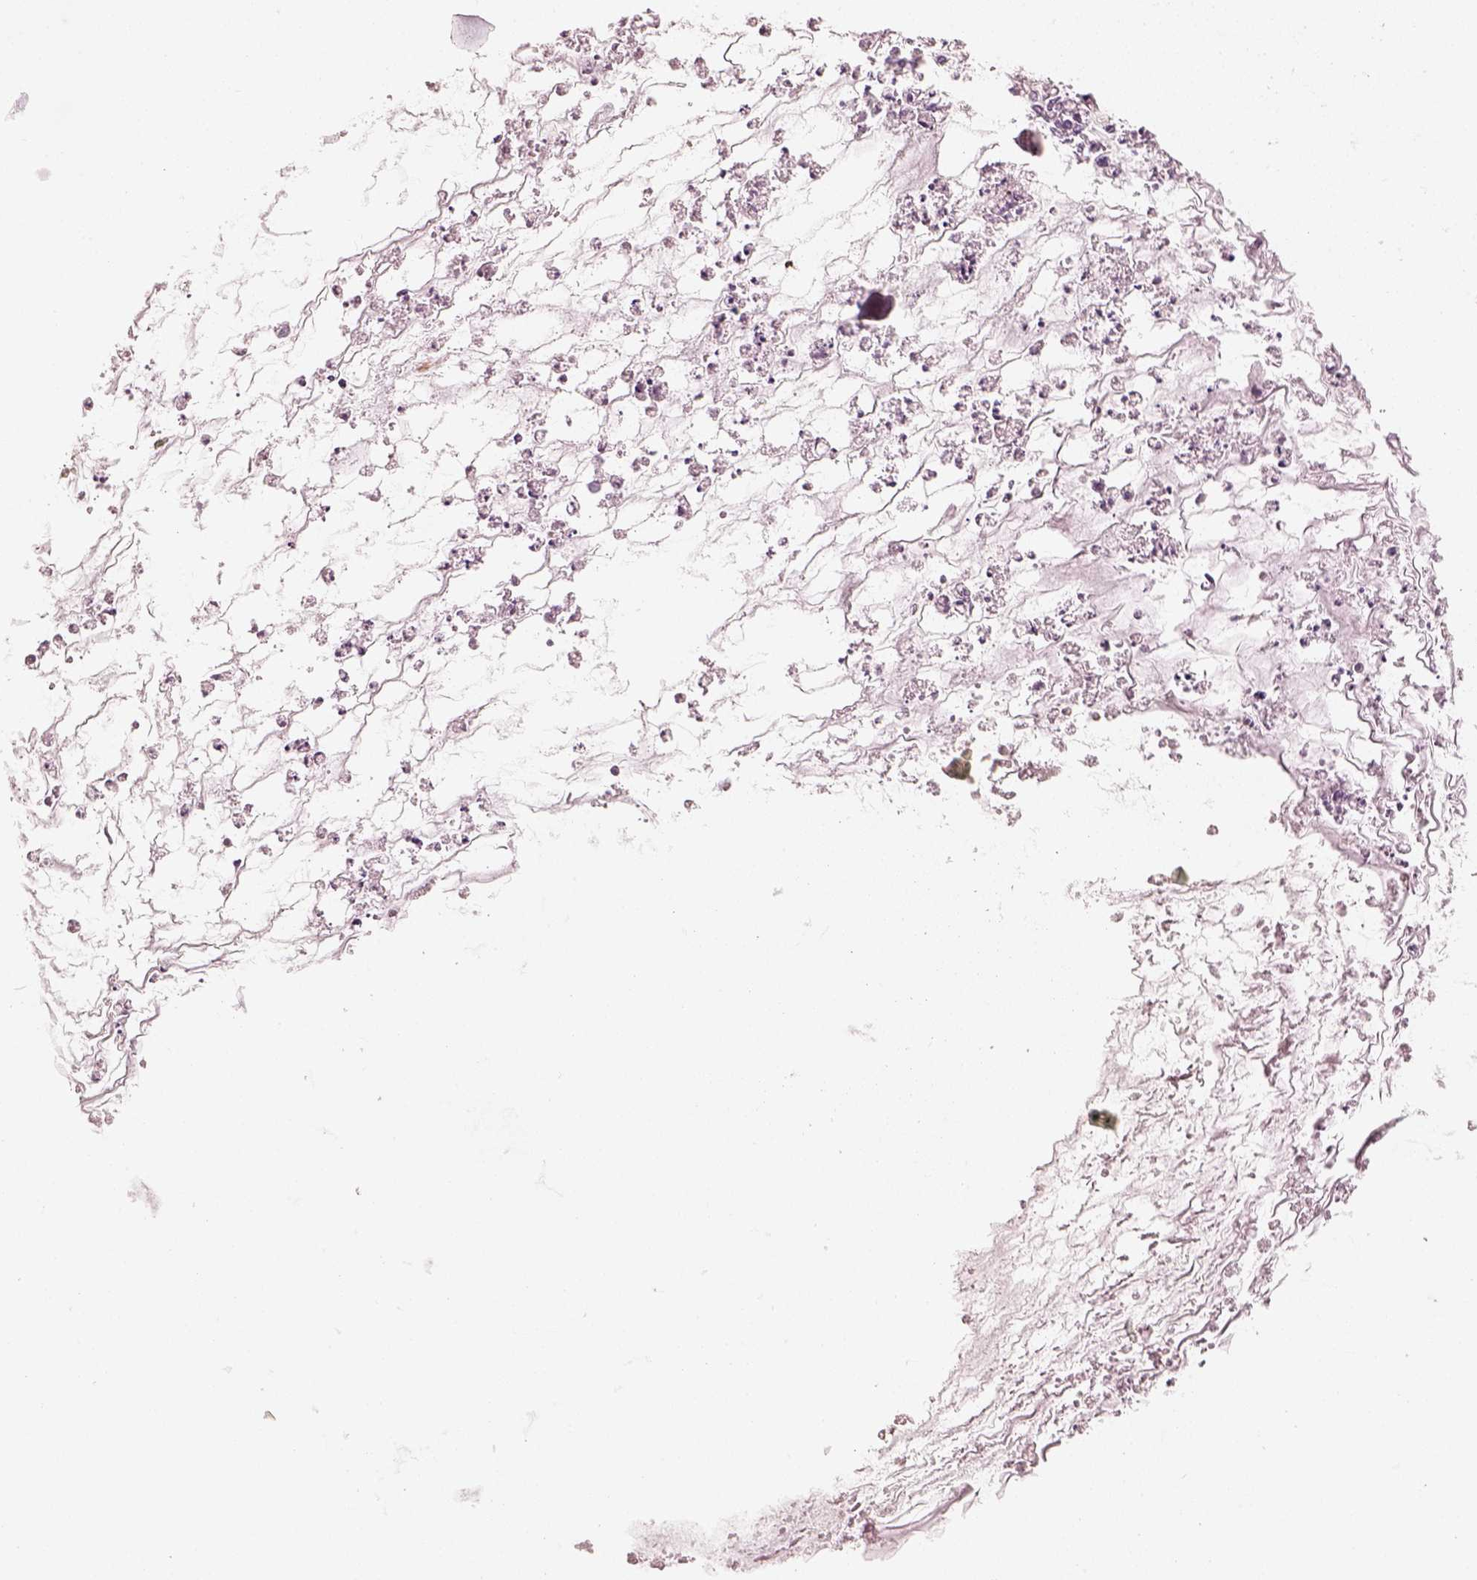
{"staining": {"intensity": "moderate", "quantity": "<25%", "location": "cytoplasmic/membranous"}, "tissue": "ovarian cancer", "cell_type": "Tumor cells", "image_type": "cancer", "snomed": [{"axis": "morphology", "description": "Cystadenocarcinoma, mucinous, NOS"}, {"axis": "topography", "description": "Ovary"}], "caption": "Immunohistochemical staining of ovarian cancer reveals moderate cytoplasmic/membranous protein staining in approximately <25% of tumor cells.", "gene": "R3HDML", "patient": {"sex": "female", "age": 67}}